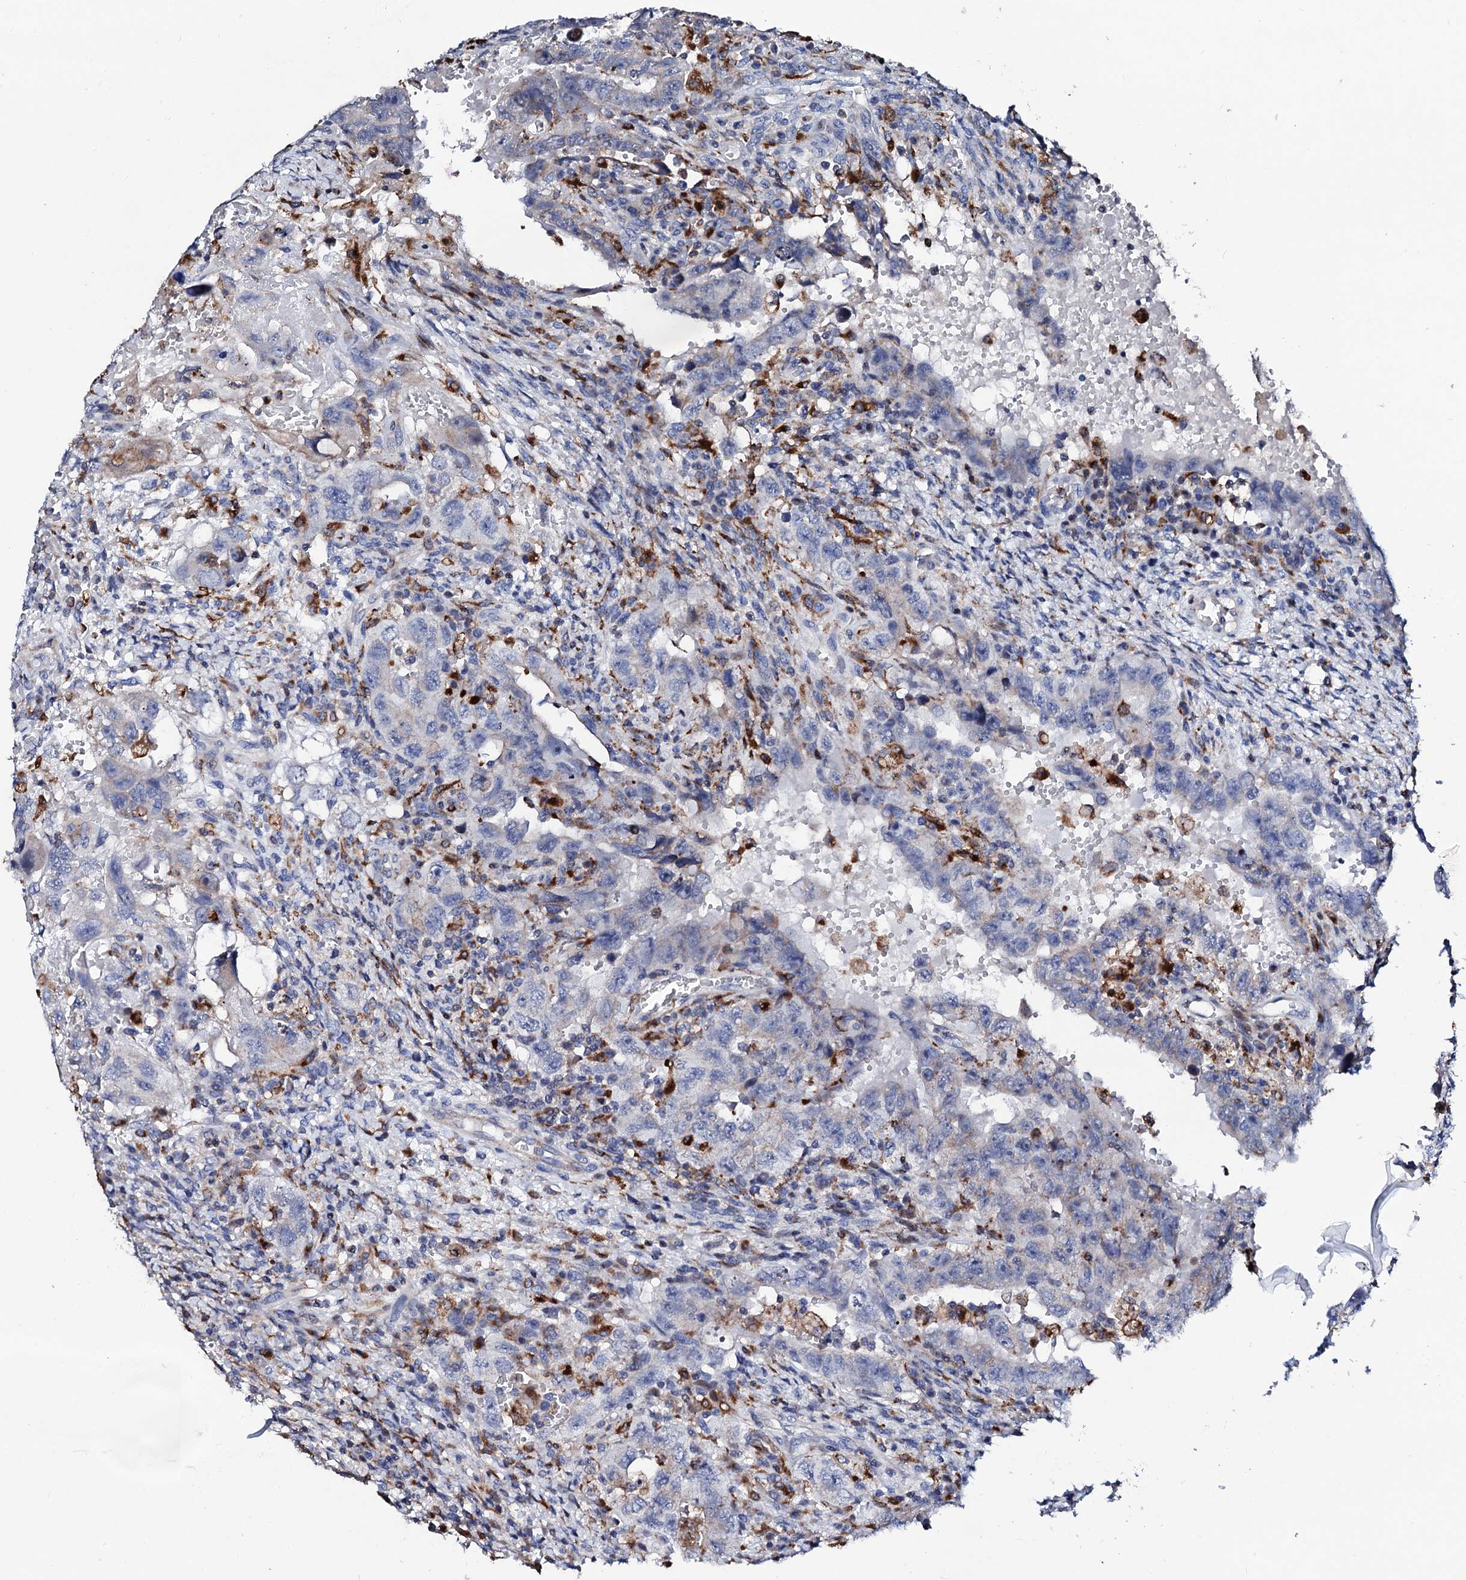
{"staining": {"intensity": "negative", "quantity": "none", "location": "none"}, "tissue": "testis cancer", "cell_type": "Tumor cells", "image_type": "cancer", "snomed": [{"axis": "morphology", "description": "Carcinoma, Embryonal, NOS"}, {"axis": "topography", "description": "Testis"}], "caption": "IHC image of embryonal carcinoma (testis) stained for a protein (brown), which exhibits no positivity in tumor cells.", "gene": "TCIRG1", "patient": {"sex": "male", "age": 26}}